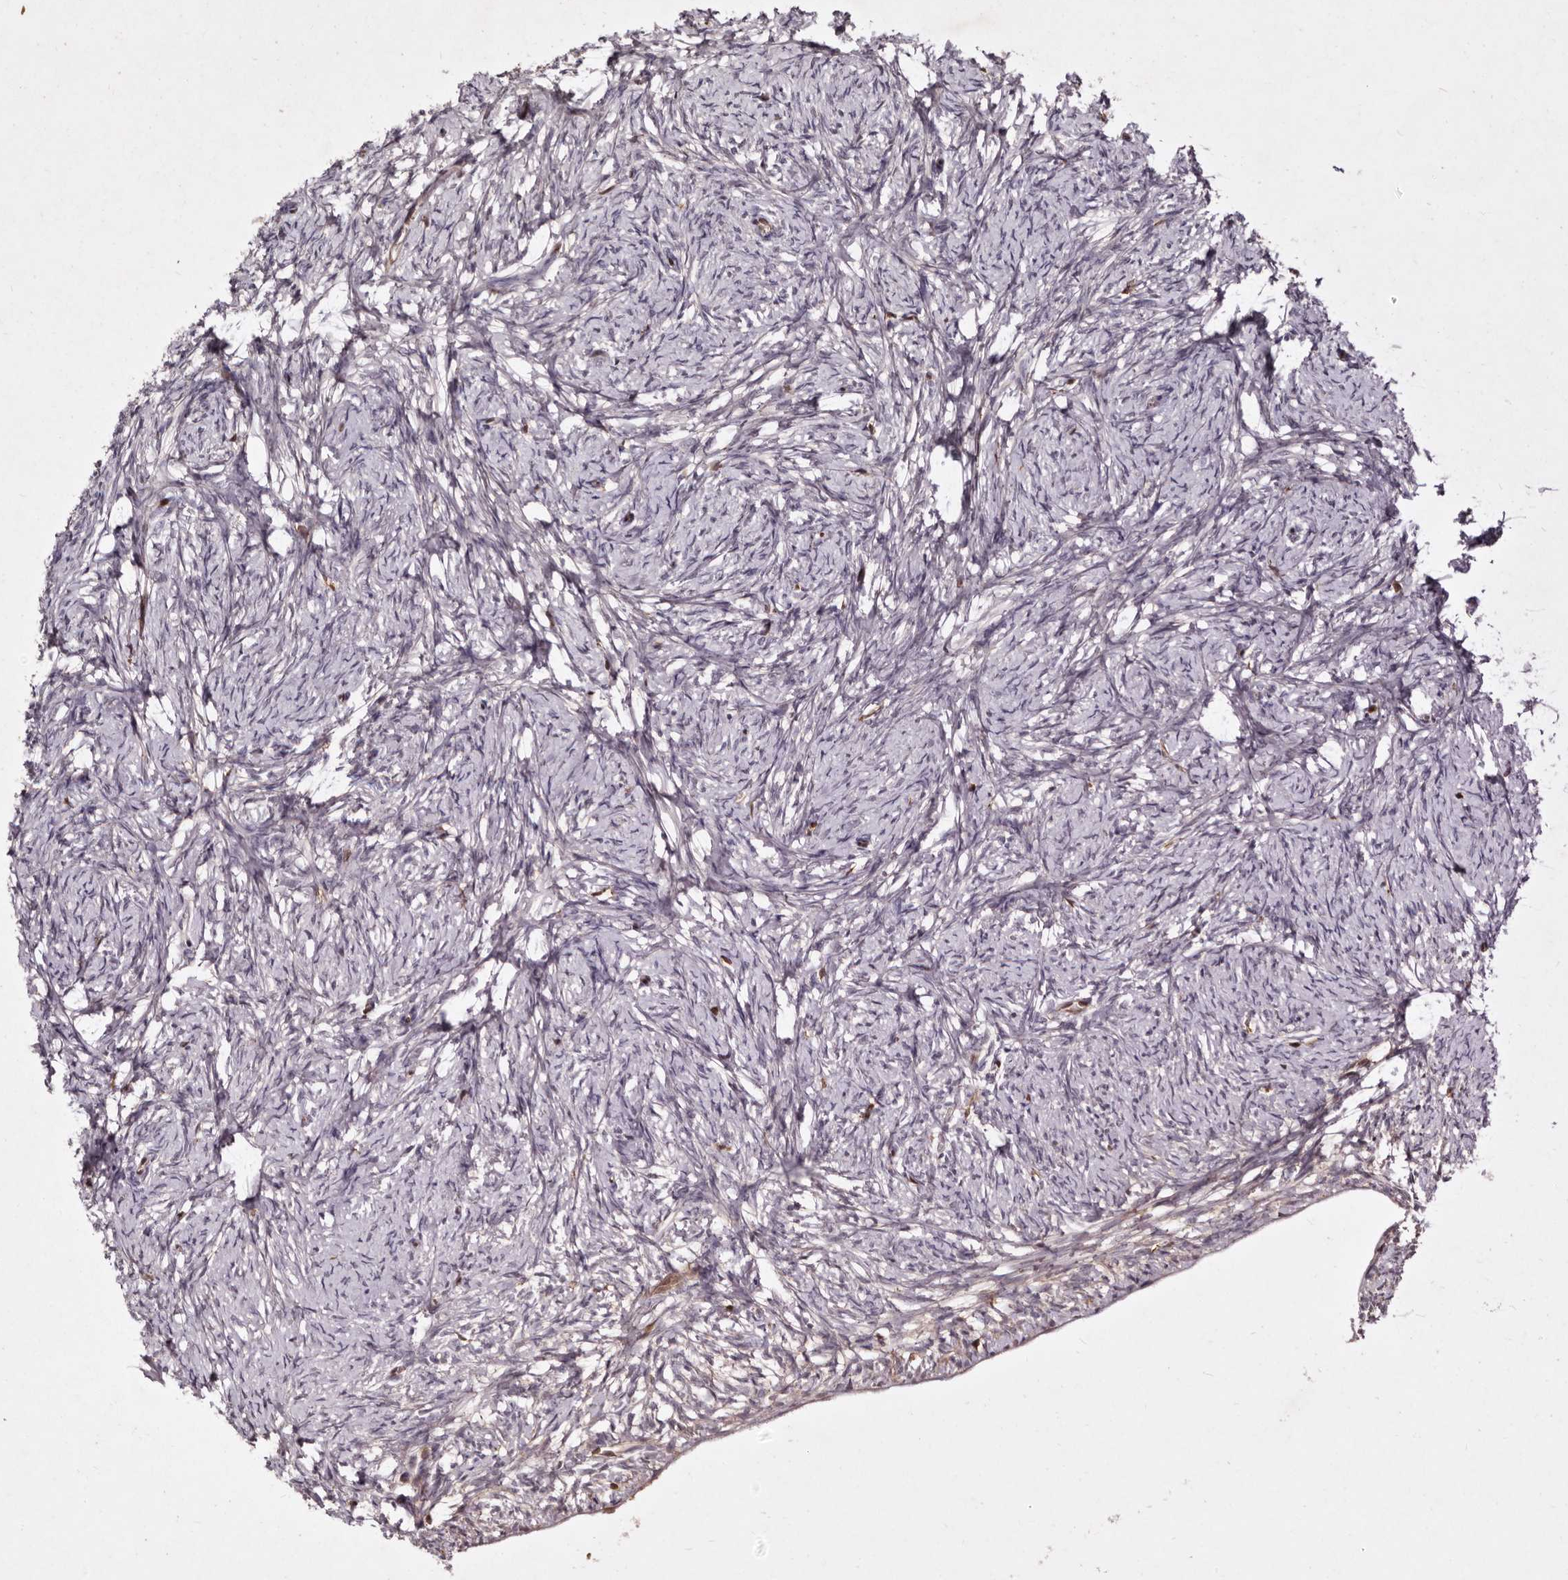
{"staining": {"intensity": "negative", "quantity": "none", "location": "none"}, "tissue": "ovary", "cell_type": "Ovarian stroma cells", "image_type": "normal", "snomed": [{"axis": "morphology", "description": "Normal tissue, NOS"}, {"axis": "topography", "description": "Ovary"}], "caption": "IHC histopathology image of normal human ovary stained for a protein (brown), which reveals no positivity in ovarian stroma cells. (Stains: DAB IHC with hematoxylin counter stain, Microscopy: brightfield microscopy at high magnification).", "gene": "GIMAP4", "patient": {"sex": "female", "age": 34}}